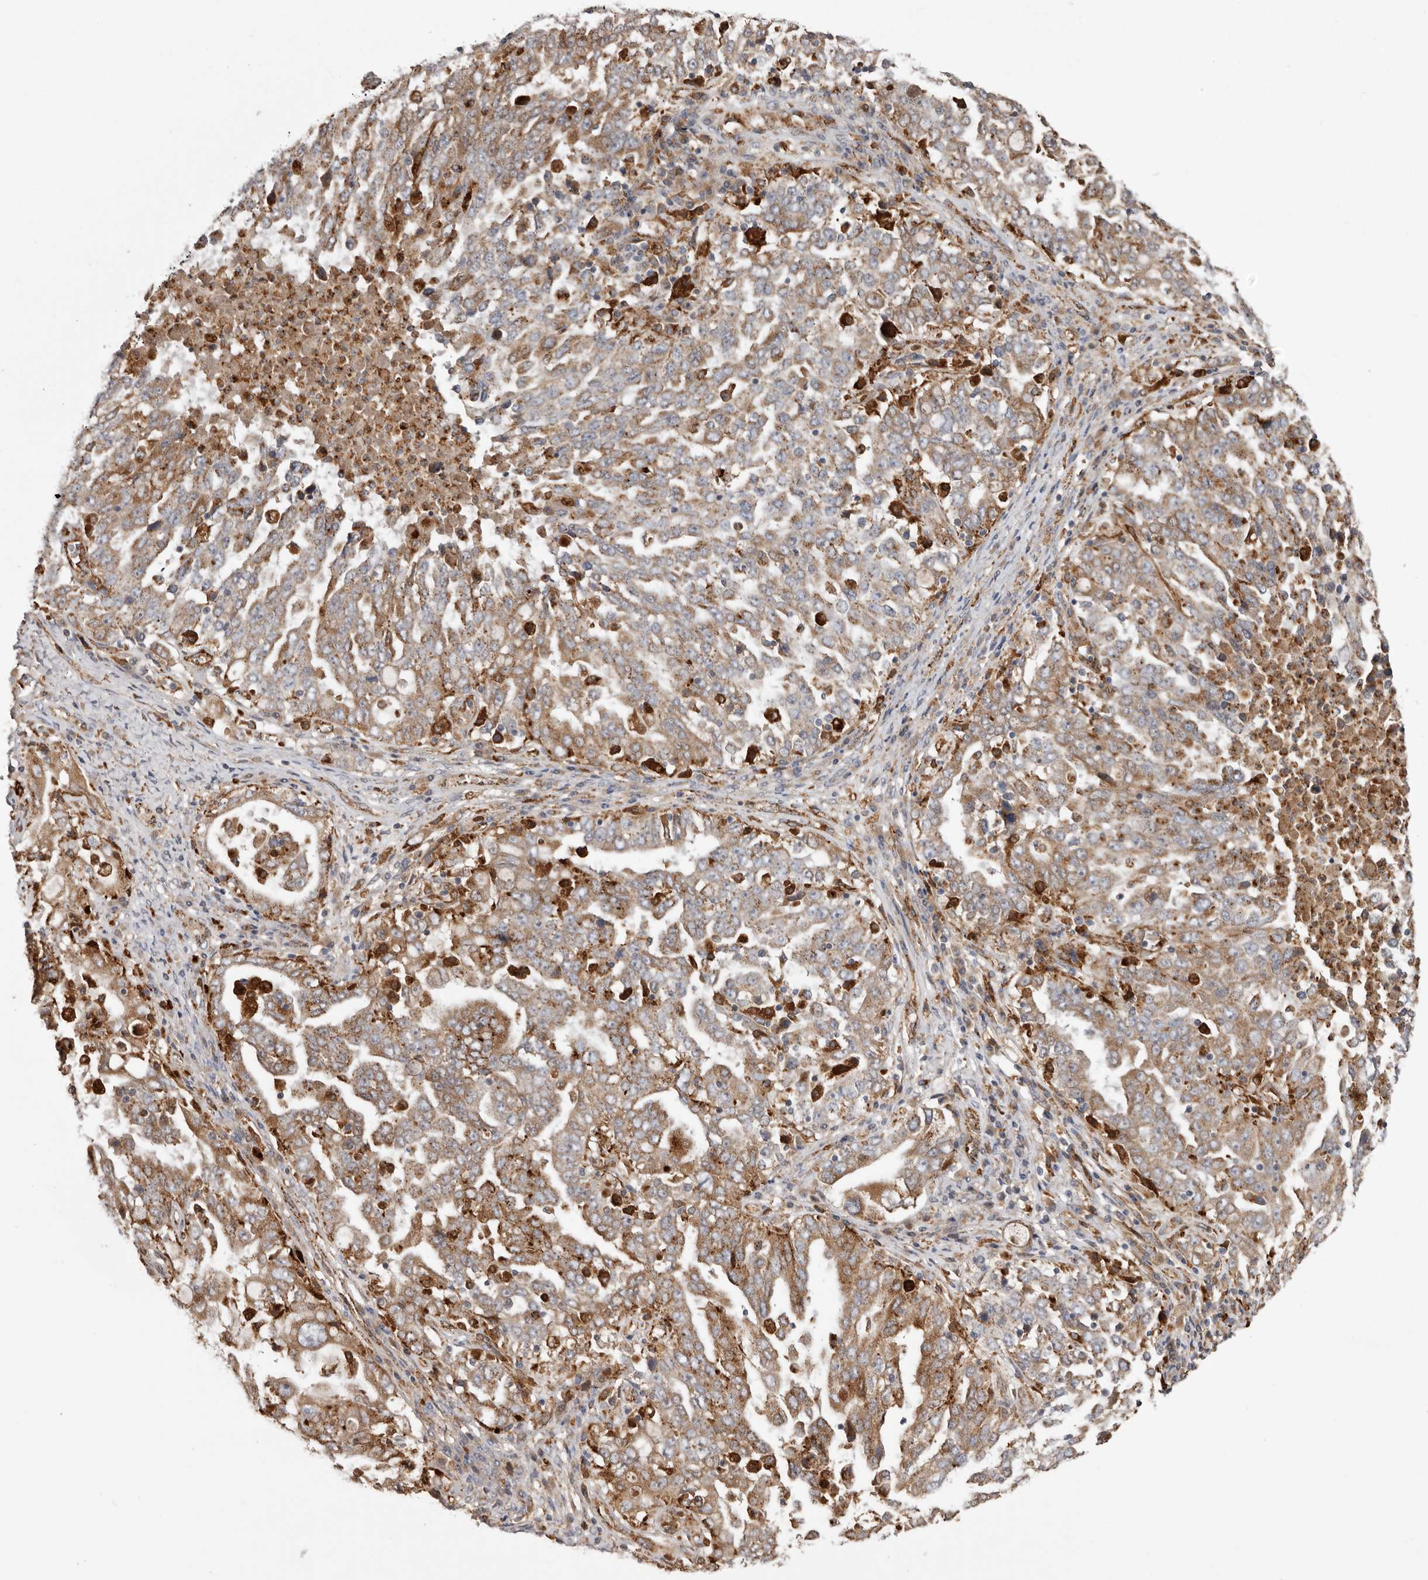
{"staining": {"intensity": "moderate", "quantity": ">75%", "location": "cytoplasmic/membranous"}, "tissue": "ovarian cancer", "cell_type": "Tumor cells", "image_type": "cancer", "snomed": [{"axis": "morphology", "description": "Carcinoma, endometroid"}, {"axis": "topography", "description": "Ovary"}], "caption": "A photomicrograph showing moderate cytoplasmic/membranous positivity in approximately >75% of tumor cells in endometroid carcinoma (ovarian), as visualized by brown immunohistochemical staining.", "gene": "GRN", "patient": {"sex": "female", "age": 62}}